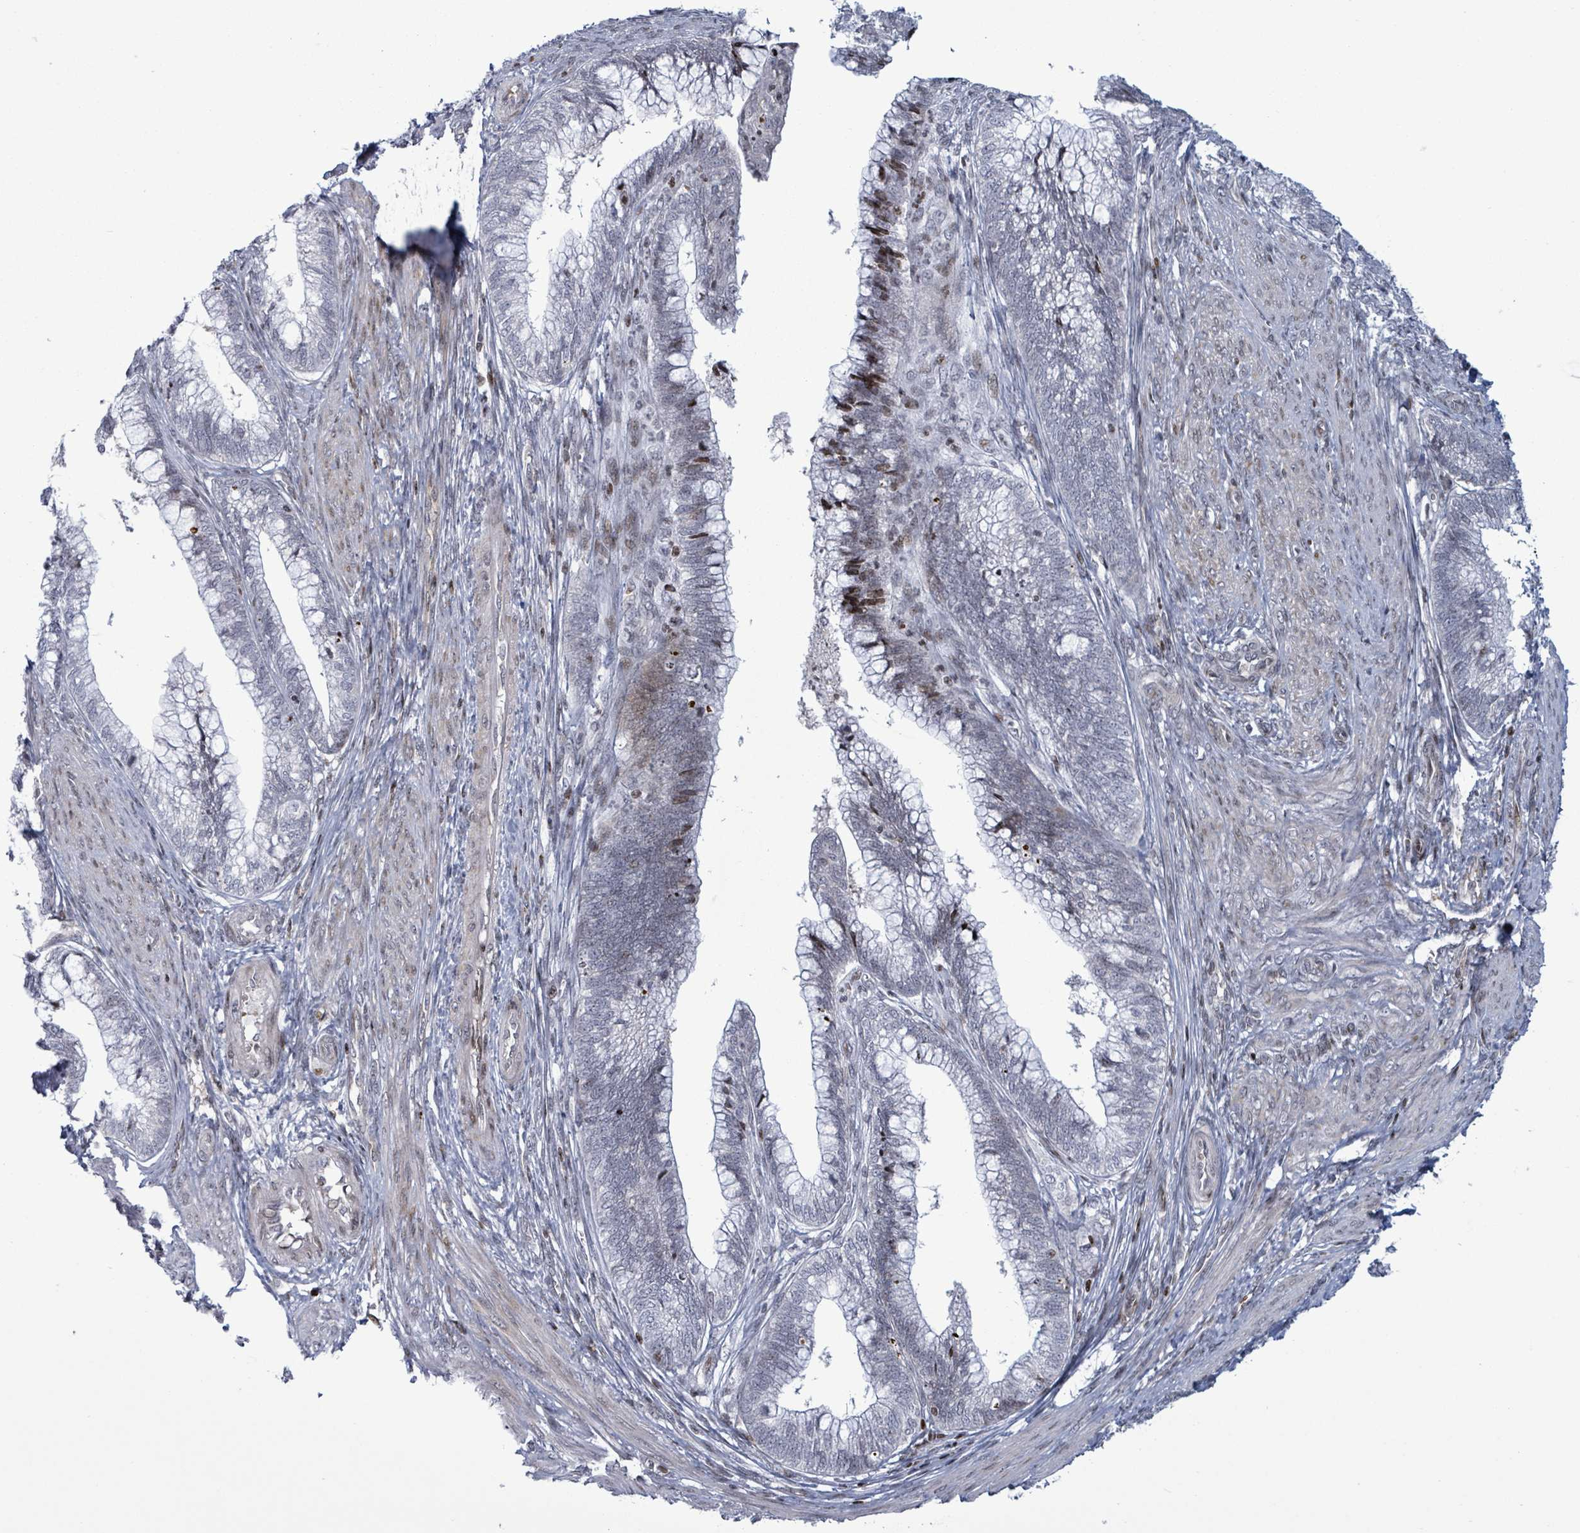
{"staining": {"intensity": "strong", "quantity": "<25%", "location": "nuclear"}, "tissue": "cervical cancer", "cell_type": "Tumor cells", "image_type": "cancer", "snomed": [{"axis": "morphology", "description": "Adenocarcinoma, NOS"}, {"axis": "topography", "description": "Cervix"}], "caption": "There is medium levels of strong nuclear expression in tumor cells of cervical cancer, as demonstrated by immunohistochemical staining (brown color).", "gene": "FNDC4", "patient": {"sex": "female", "age": 44}}